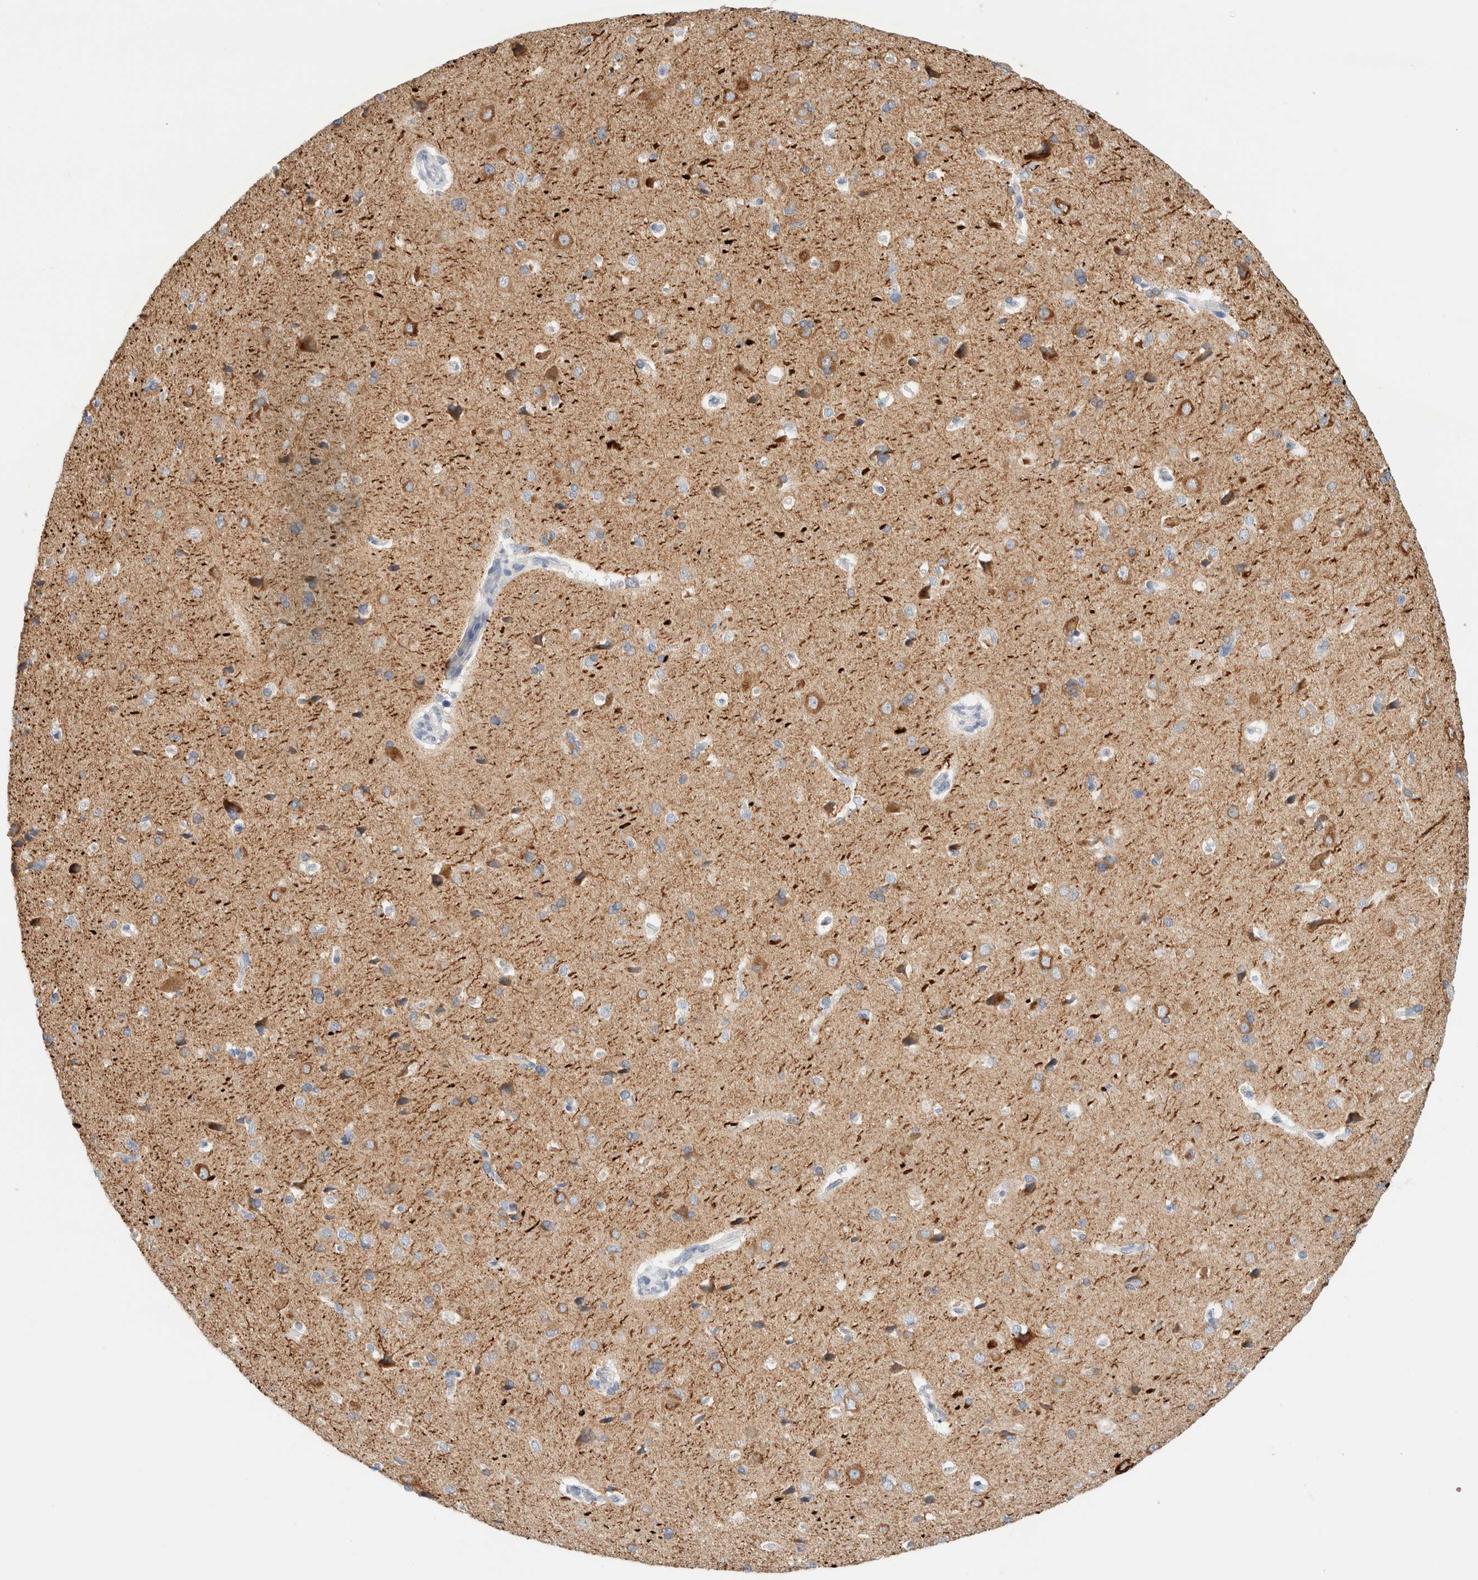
{"staining": {"intensity": "negative", "quantity": "none", "location": "none"}, "tissue": "cerebral cortex", "cell_type": "Endothelial cells", "image_type": "normal", "snomed": [{"axis": "morphology", "description": "Normal tissue, NOS"}, {"axis": "topography", "description": "Cerebral cortex"}], "caption": "Immunohistochemical staining of normal human cerebral cortex exhibits no significant staining in endothelial cells.", "gene": "GADD45G", "patient": {"sex": "male", "age": 62}}